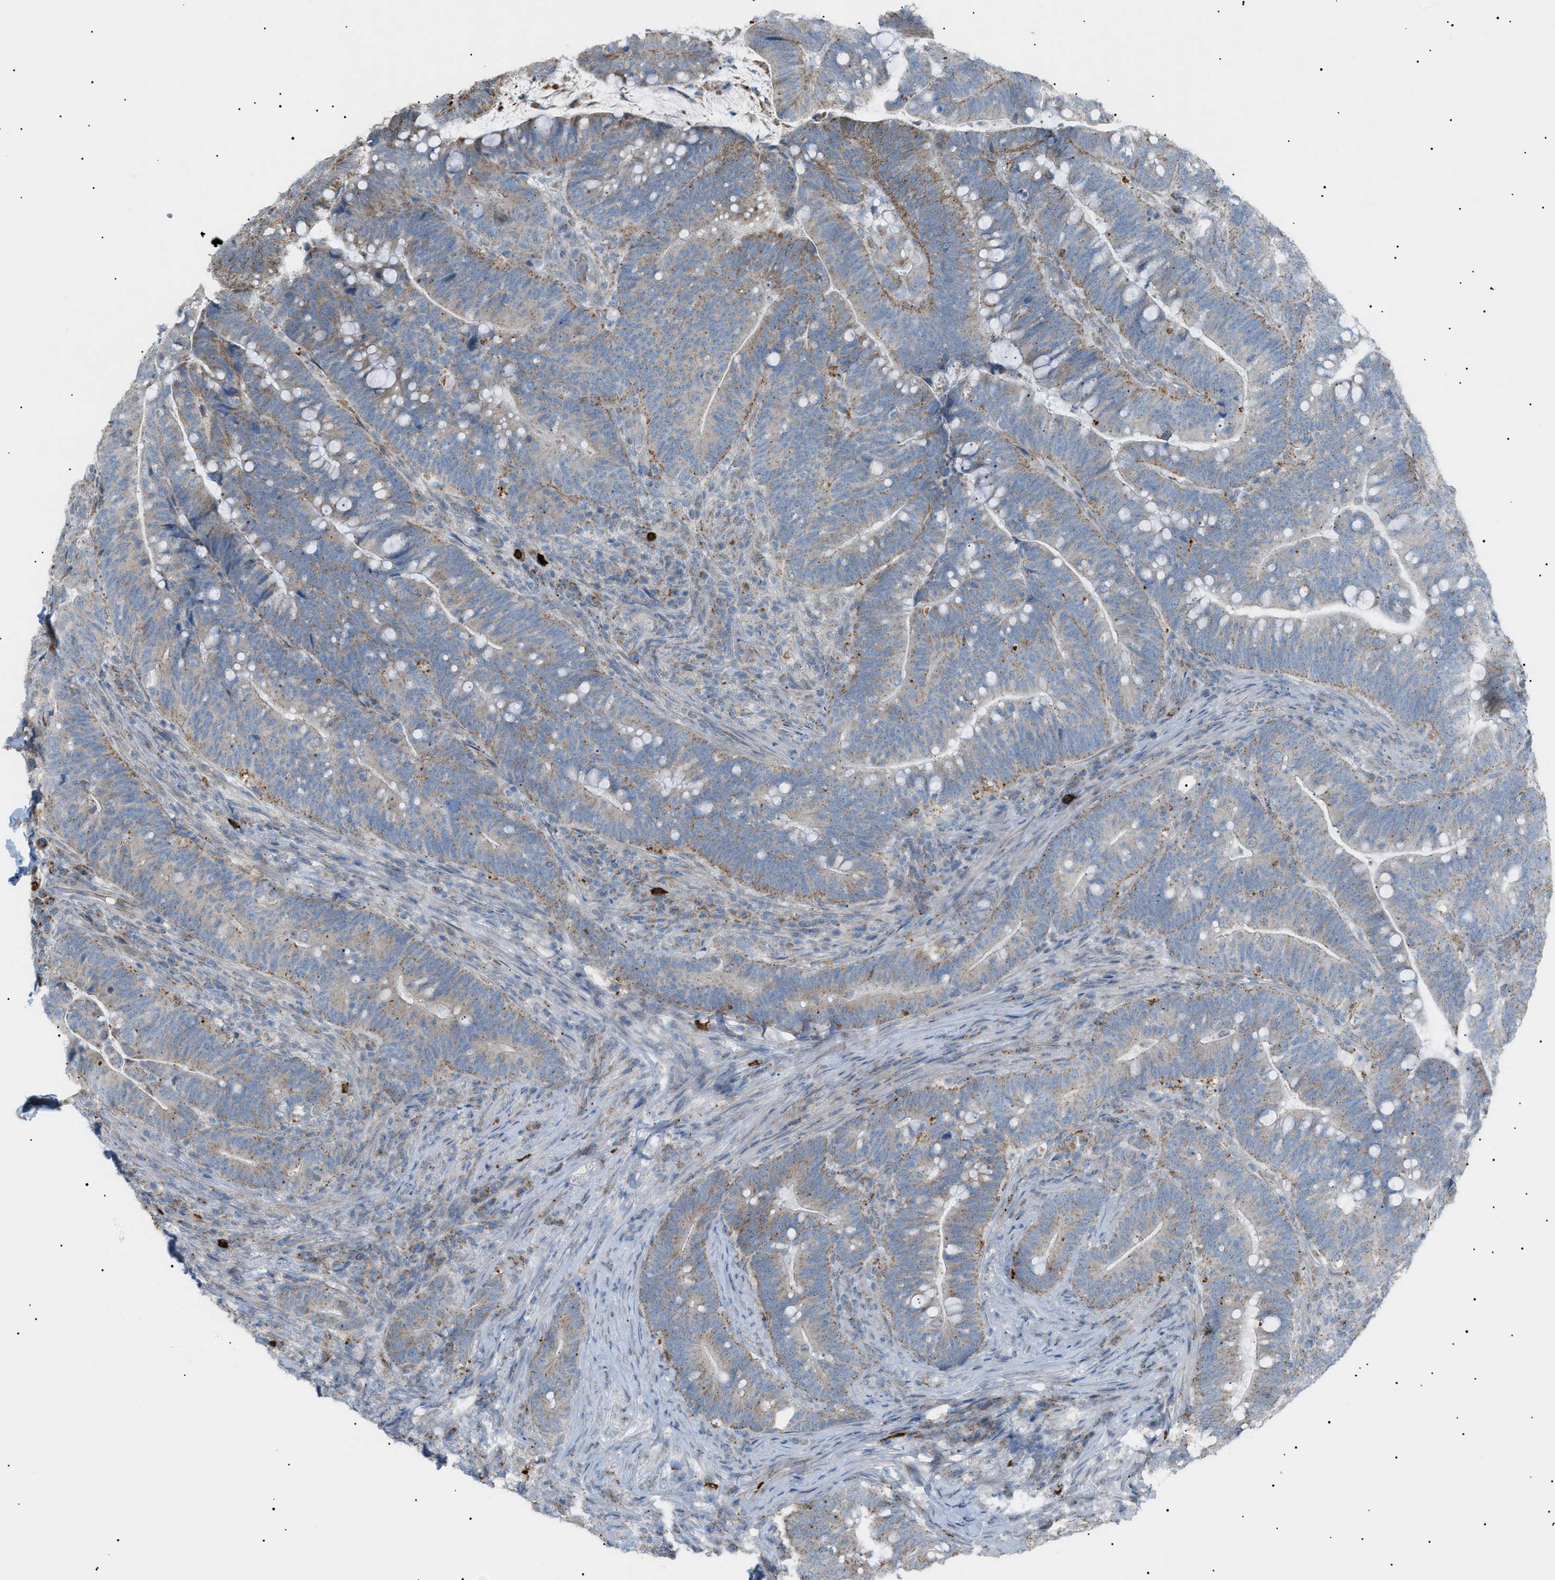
{"staining": {"intensity": "weak", "quantity": ">75%", "location": "cytoplasmic/membranous"}, "tissue": "colorectal cancer", "cell_type": "Tumor cells", "image_type": "cancer", "snomed": [{"axis": "morphology", "description": "Normal tissue, NOS"}, {"axis": "morphology", "description": "Adenocarcinoma, NOS"}, {"axis": "topography", "description": "Colon"}], "caption": "Immunohistochemical staining of human adenocarcinoma (colorectal) displays weak cytoplasmic/membranous protein staining in approximately >75% of tumor cells. The staining was performed using DAB, with brown indicating positive protein expression. Nuclei are stained blue with hematoxylin.", "gene": "ZNF516", "patient": {"sex": "female", "age": 66}}